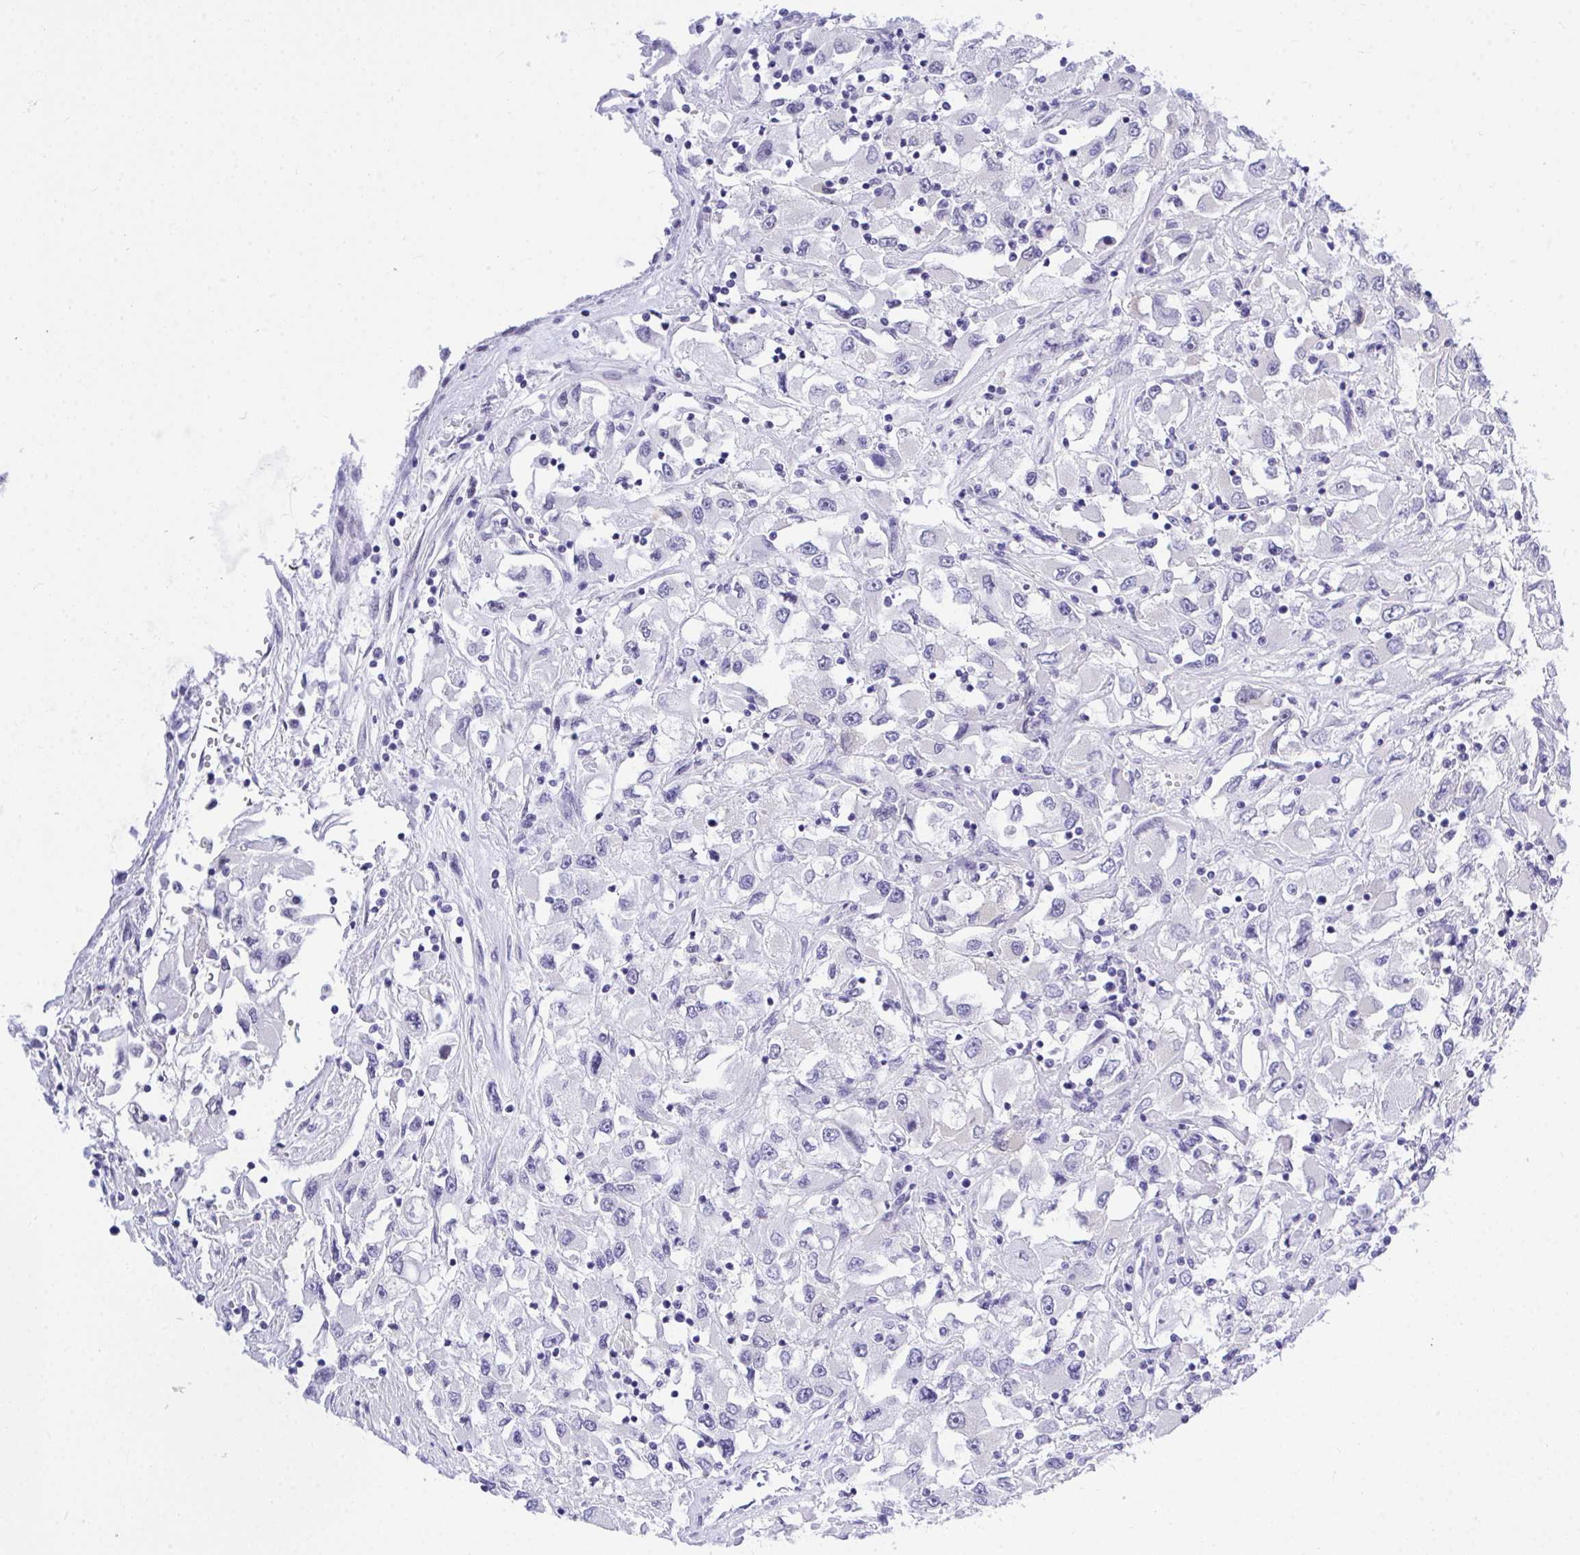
{"staining": {"intensity": "negative", "quantity": "none", "location": "none"}, "tissue": "renal cancer", "cell_type": "Tumor cells", "image_type": "cancer", "snomed": [{"axis": "morphology", "description": "Adenocarcinoma, NOS"}, {"axis": "topography", "description": "Kidney"}], "caption": "Immunohistochemistry (IHC) photomicrograph of adenocarcinoma (renal) stained for a protein (brown), which shows no expression in tumor cells.", "gene": "THOP1", "patient": {"sex": "female", "age": 52}}